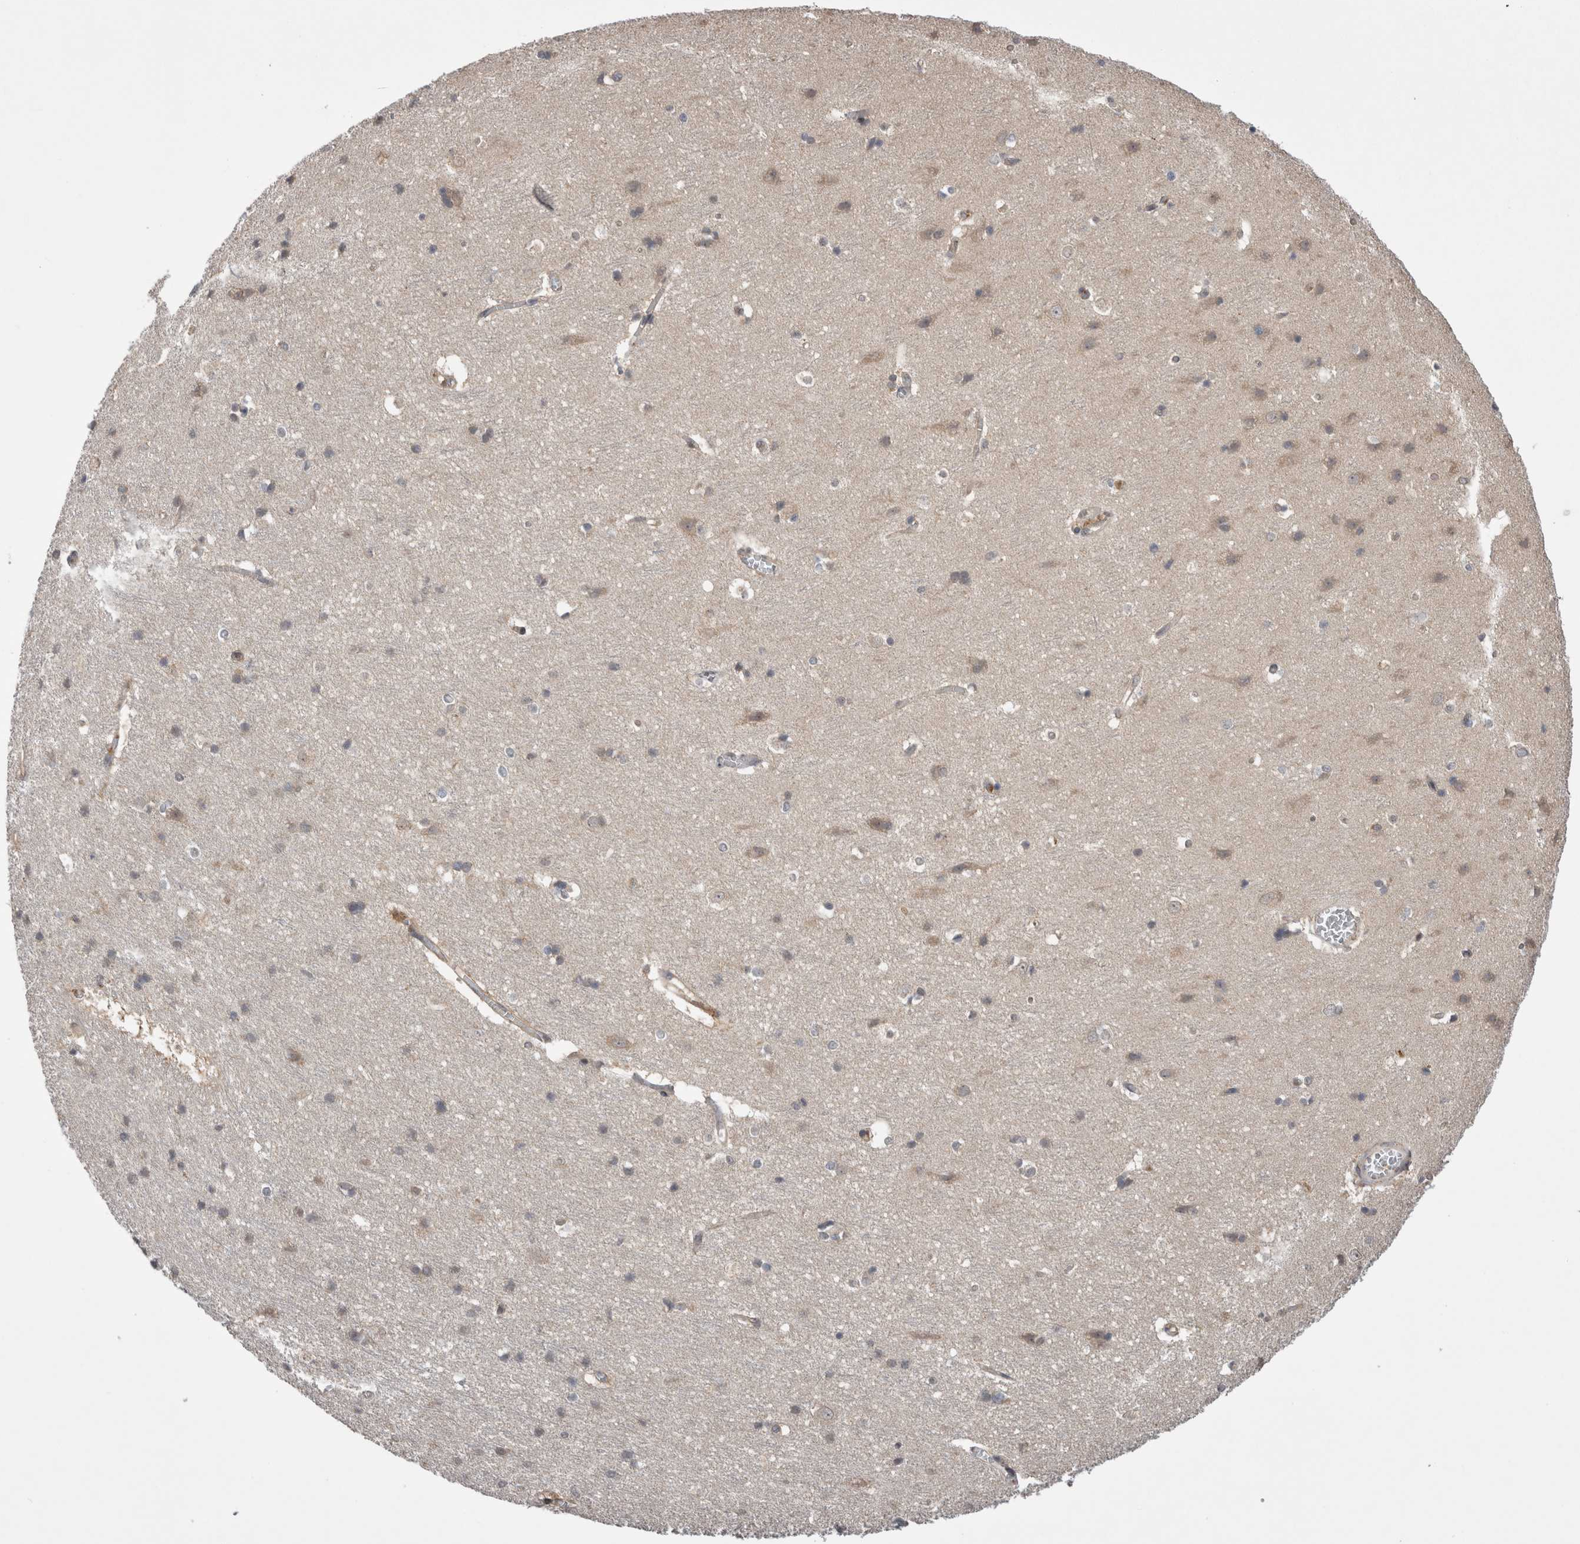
{"staining": {"intensity": "moderate", "quantity": "25%-75%", "location": "cytoplasmic/membranous"}, "tissue": "cerebral cortex", "cell_type": "Endothelial cells", "image_type": "normal", "snomed": [{"axis": "morphology", "description": "Normal tissue, NOS"}, {"axis": "topography", "description": "Cerebral cortex"}], "caption": "A brown stain shows moderate cytoplasmic/membranous expression of a protein in endothelial cells of benign human cerebral cortex. (brown staining indicates protein expression, while blue staining denotes nuclei).", "gene": "ARHGAP29", "patient": {"sex": "male", "age": 54}}